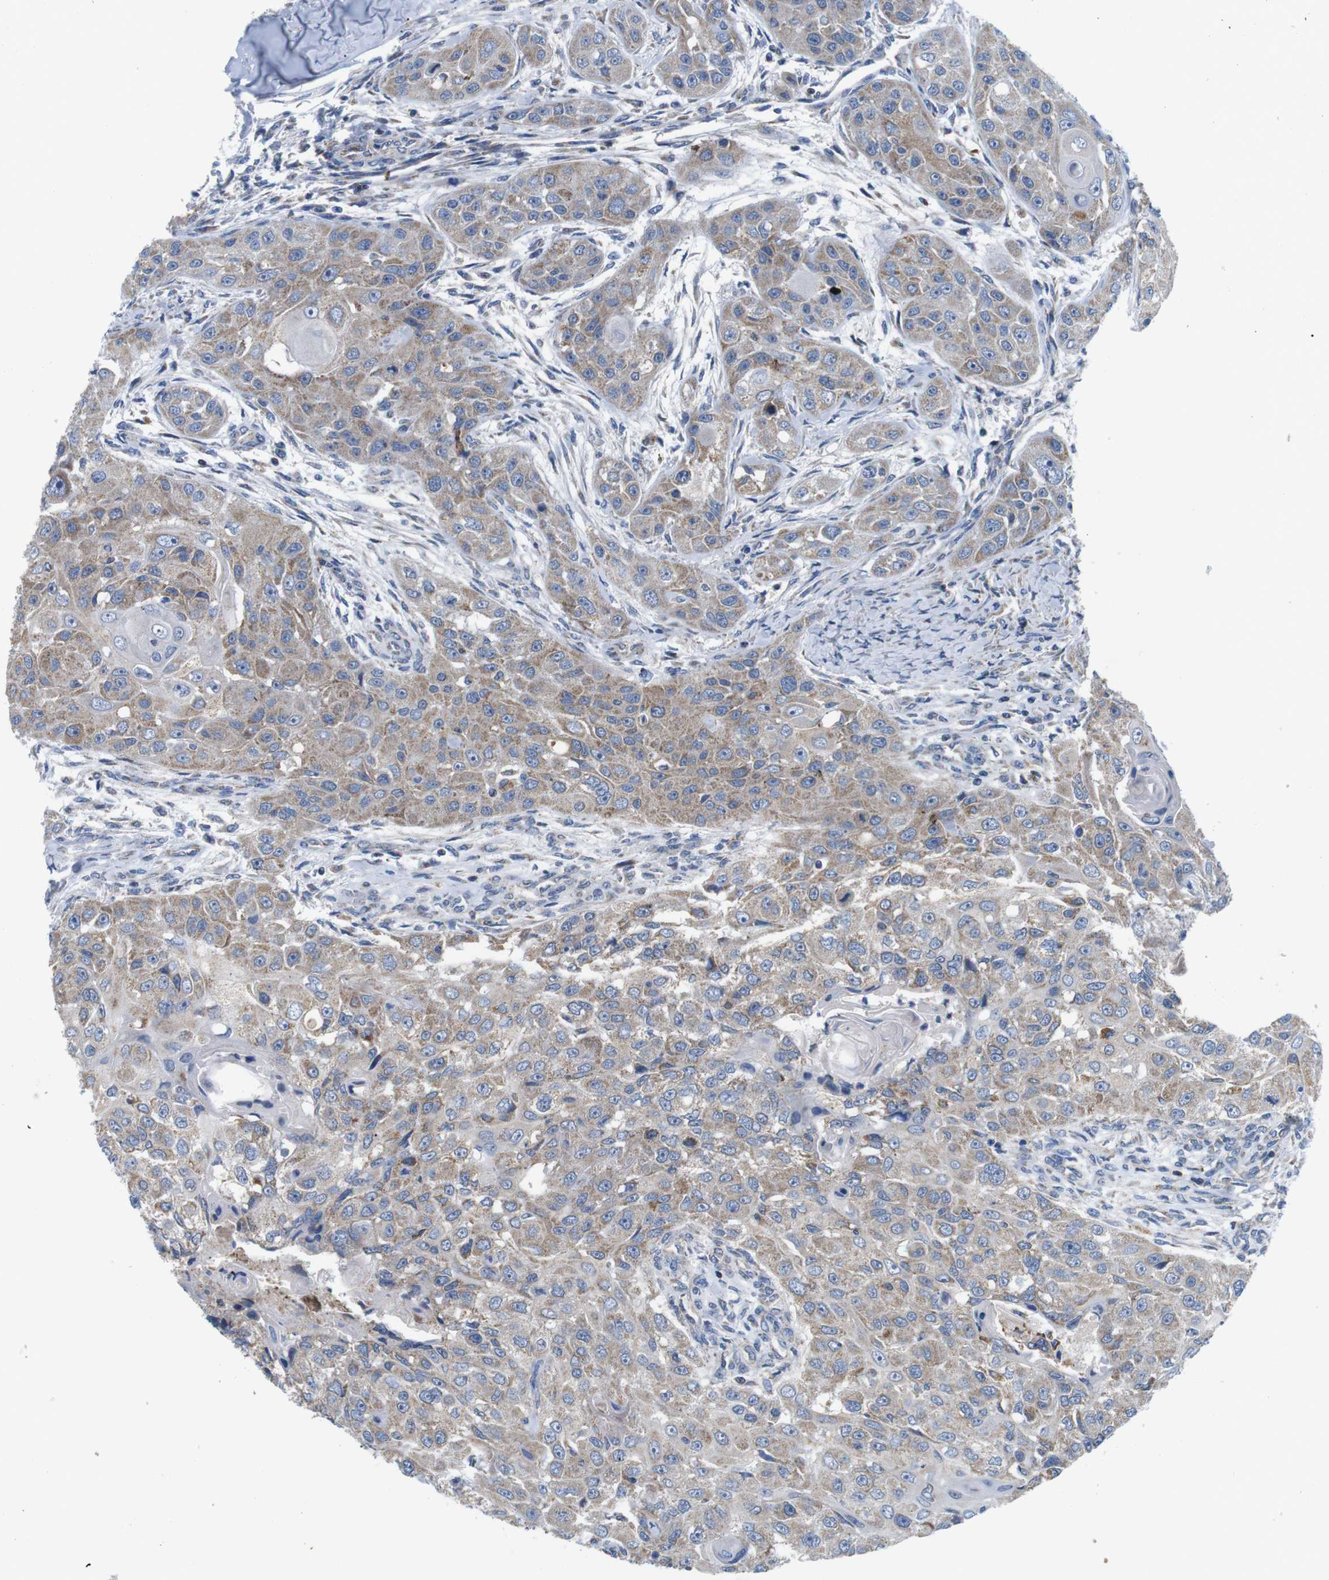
{"staining": {"intensity": "weak", "quantity": ">75%", "location": "cytoplasmic/membranous"}, "tissue": "head and neck cancer", "cell_type": "Tumor cells", "image_type": "cancer", "snomed": [{"axis": "morphology", "description": "Normal tissue, NOS"}, {"axis": "morphology", "description": "Squamous cell carcinoma, NOS"}, {"axis": "topography", "description": "Skeletal muscle"}, {"axis": "topography", "description": "Head-Neck"}], "caption": "Human head and neck cancer stained with a protein marker displays weak staining in tumor cells.", "gene": "F2RL1", "patient": {"sex": "male", "age": 51}}